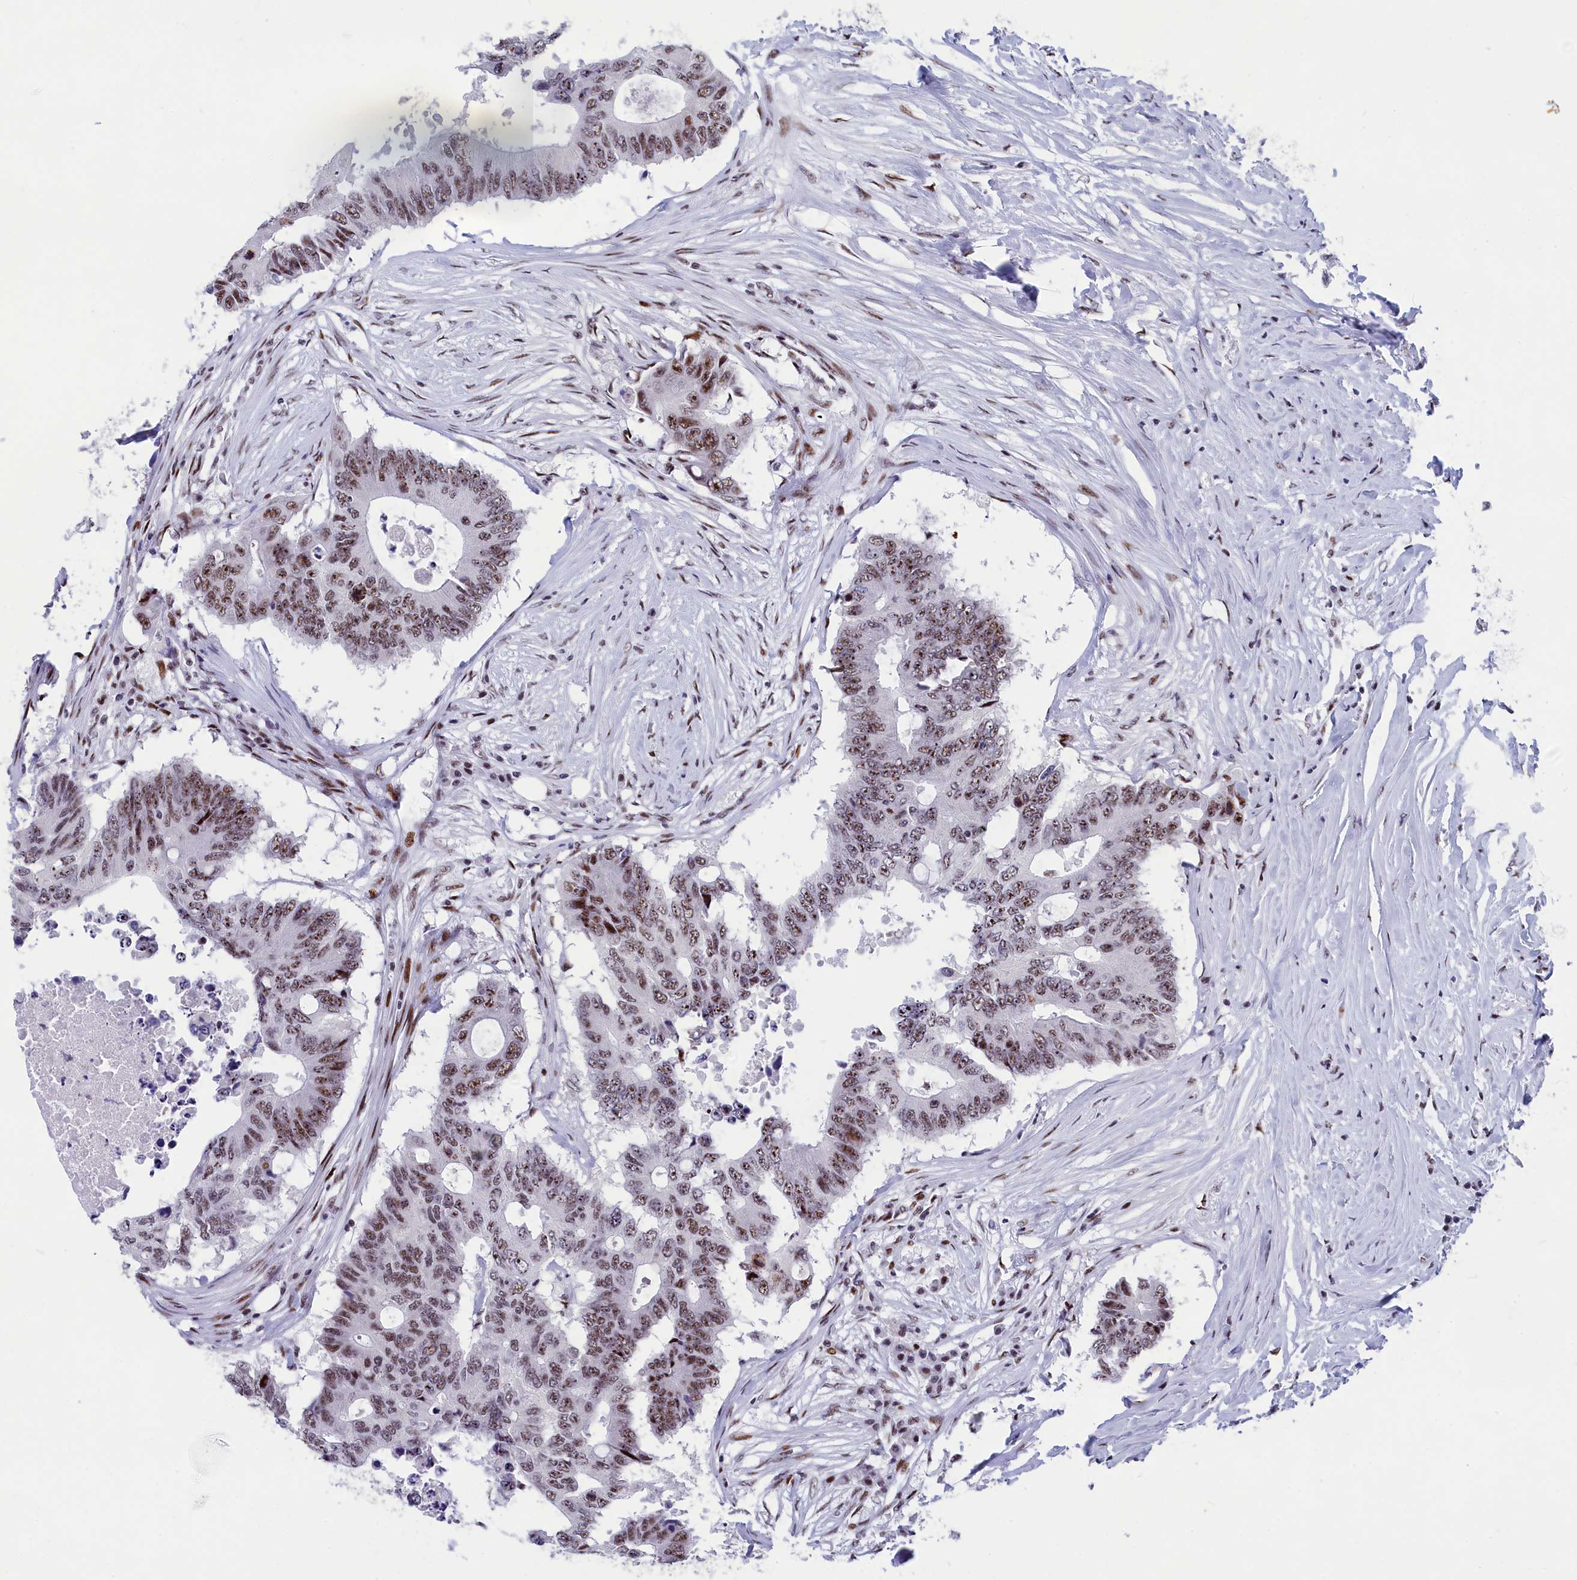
{"staining": {"intensity": "moderate", "quantity": ">75%", "location": "nuclear"}, "tissue": "colorectal cancer", "cell_type": "Tumor cells", "image_type": "cancer", "snomed": [{"axis": "morphology", "description": "Adenocarcinoma, NOS"}, {"axis": "topography", "description": "Colon"}], "caption": "This image demonstrates immunohistochemistry staining of colorectal cancer, with medium moderate nuclear staining in approximately >75% of tumor cells.", "gene": "NSA2", "patient": {"sex": "male", "age": 71}}